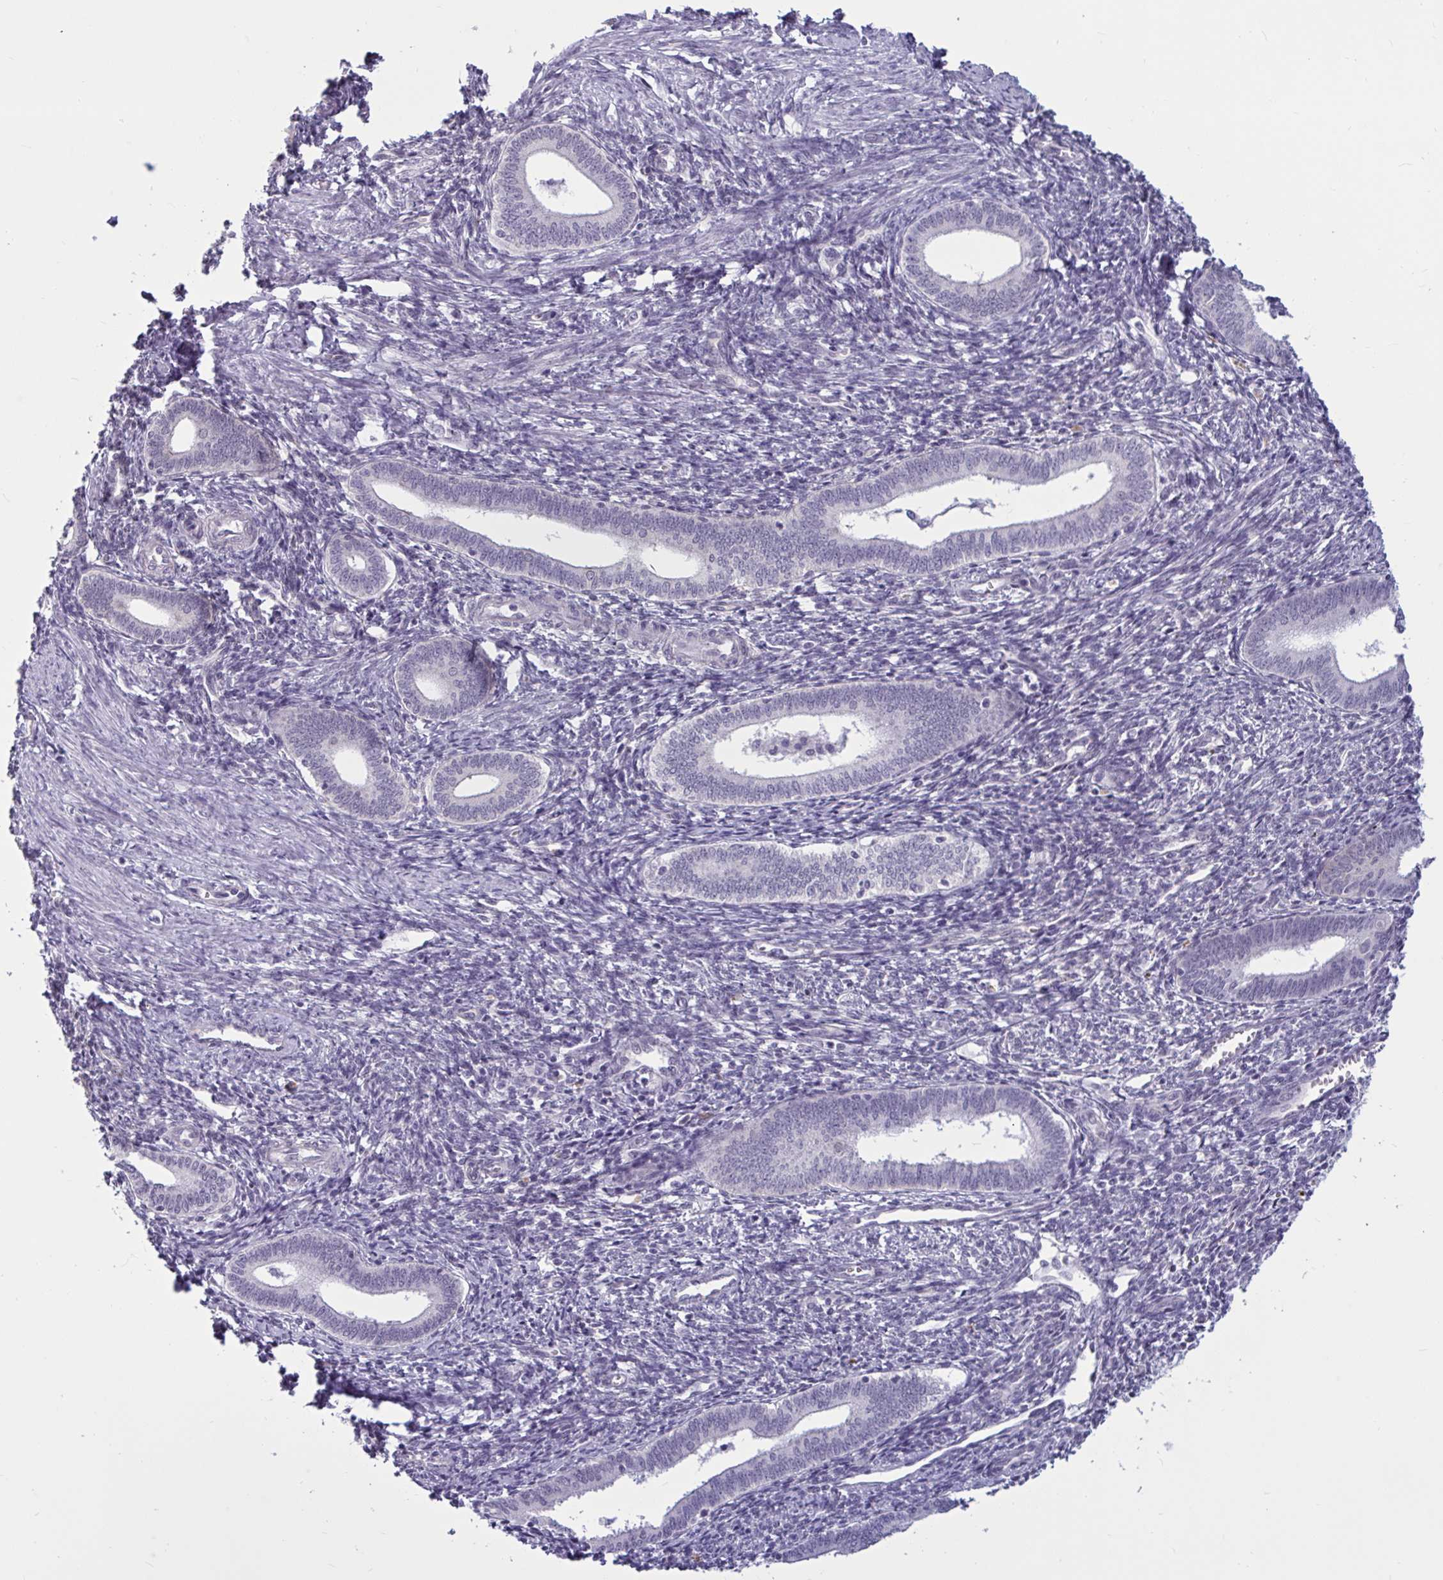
{"staining": {"intensity": "negative", "quantity": "none", "location": "none"}, "tissue": "endometrium", "cell_type": "Cells in endometrial stroma", "image_type": "normal", "snomed": [{"axis": "morphology", "description": "Normal tissue, NOS"}, {"axis": "topography", "description": "Endometrium"}], "caption": "The photomicrograph displays no significant expression in cells in endometrial stroma of endometrium.", "gene": "TBC1D4", "patient": {"sex": "female", "age": 41}}